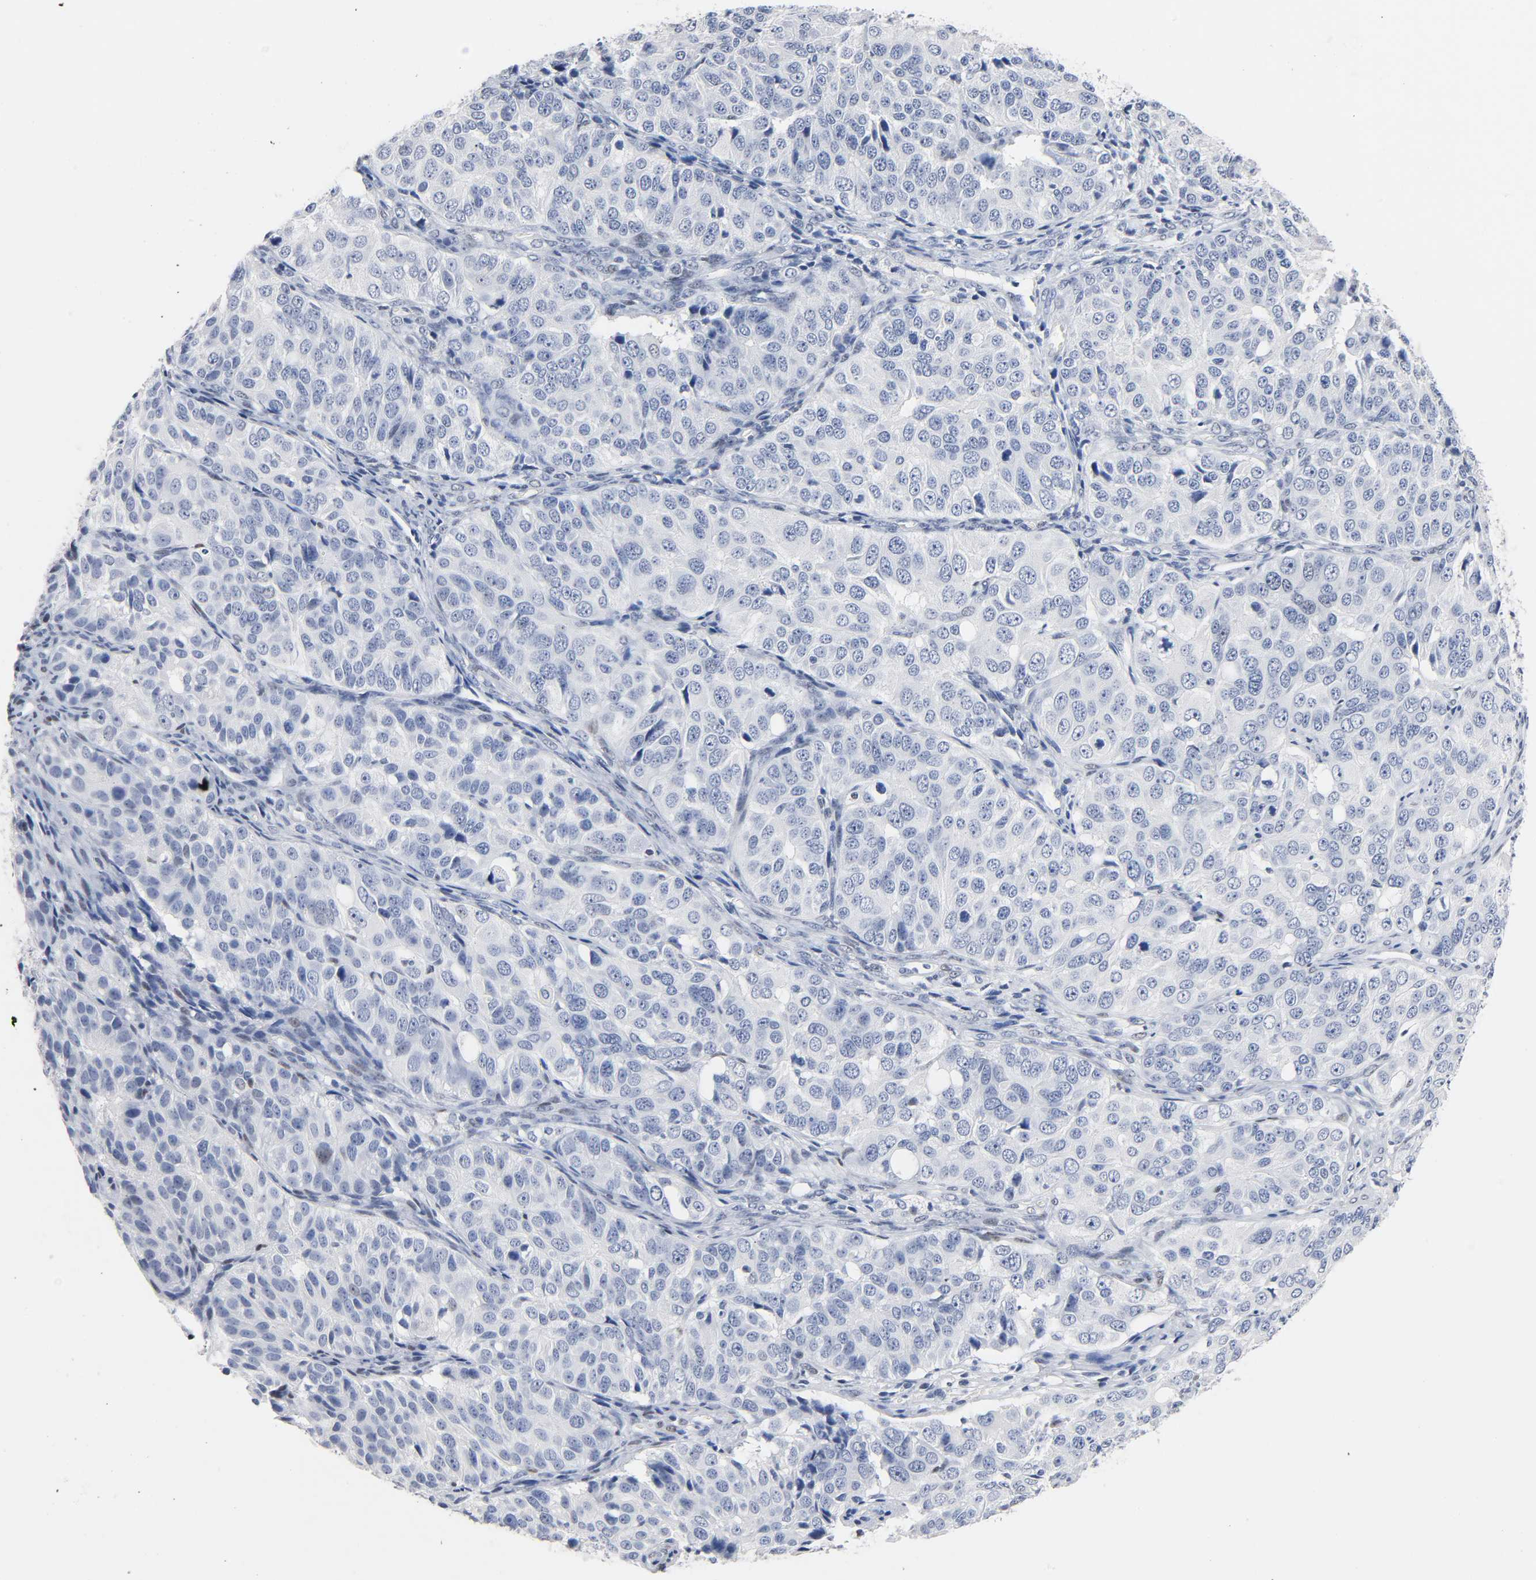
{"staining": {"intensity": "negative", "quantity": "none", "location": "none"}, "tissue": "ovarian cancer", "cell_type": "Tumor cells", "image_type": "cancer", "snomed": [{"axis": "morphology", "description": "Carcinoma, endometroid"}, {"axis": "topography", "description": "Ovary"}], "caption": "An immunohistochemistry histopathology image of ovarian endometroid carcinoma is shown. There is no staining in tumor cells of ovarian endometroid carcinoma.", "gene": "NAB2", "patient": {"sex": "female", "age": 51}}